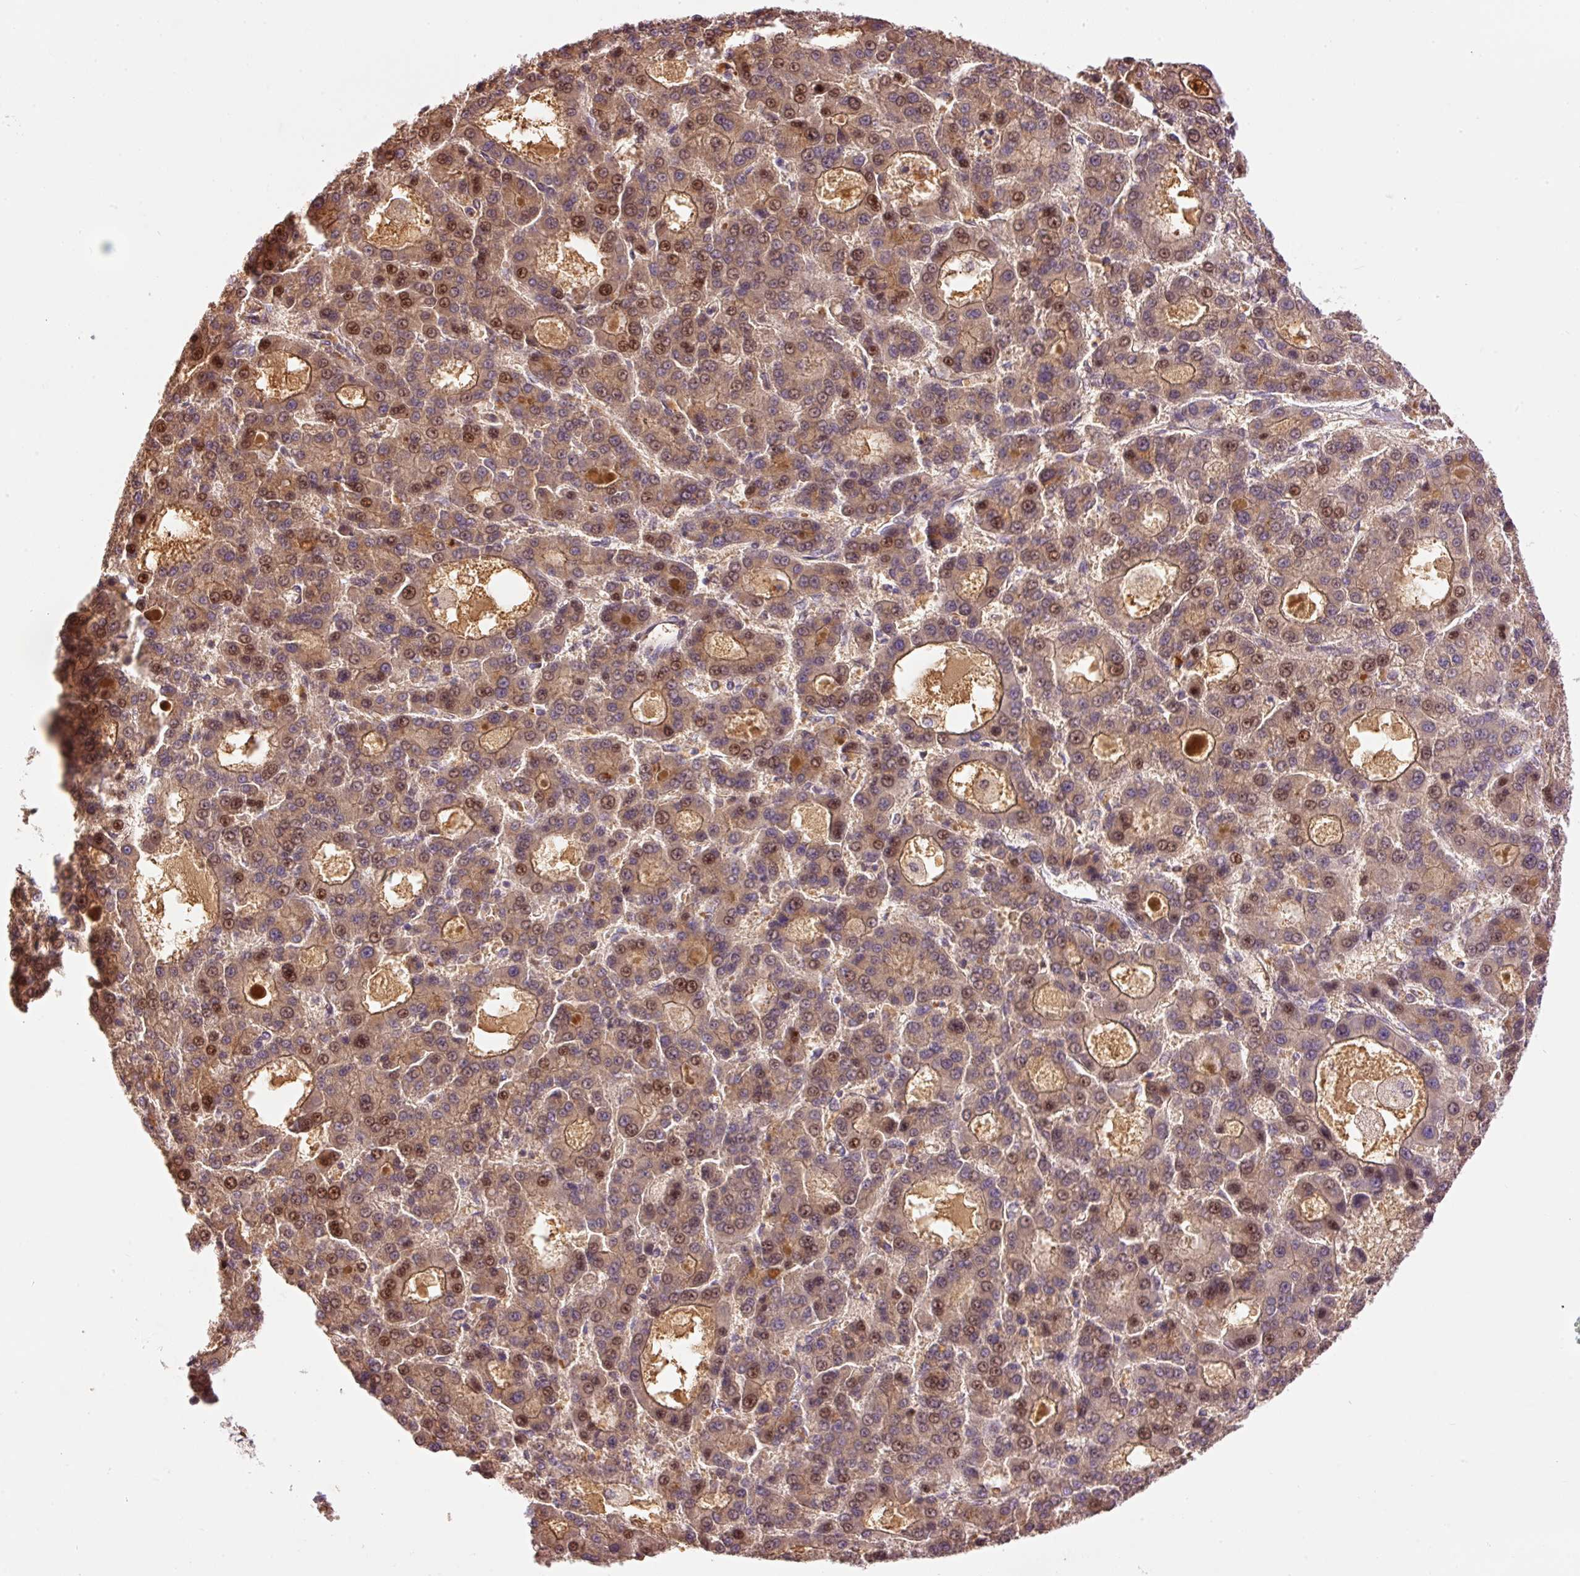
{"staining": {"intensity": "moderate", "quantity": ">75%", "location": "cytoplasmic/membranous,nuclear"}, "tissue": "liver cancer", "cell_type": "Tumor cells", "image_type": "cancer", "snomed": [{"axis": "morphology", "description": "Carcinoma, Hepatocellular, NOS"}, {"axis": "topography", "description": "Liver"}], "caption": "High-magnification brightfield microscopy of liver cancer stained with DAB (brown) and counterstained with hematoxylin (blue). tumor cells exhibit moderate cytoplasmic/membranous and nuclear expression is present in about>75% of cells. The protein of interest is shown in brown color, while the nuclei are stained blue.", "gene": "CMTM8", "patient": {"sex": "male", "age": 70}}